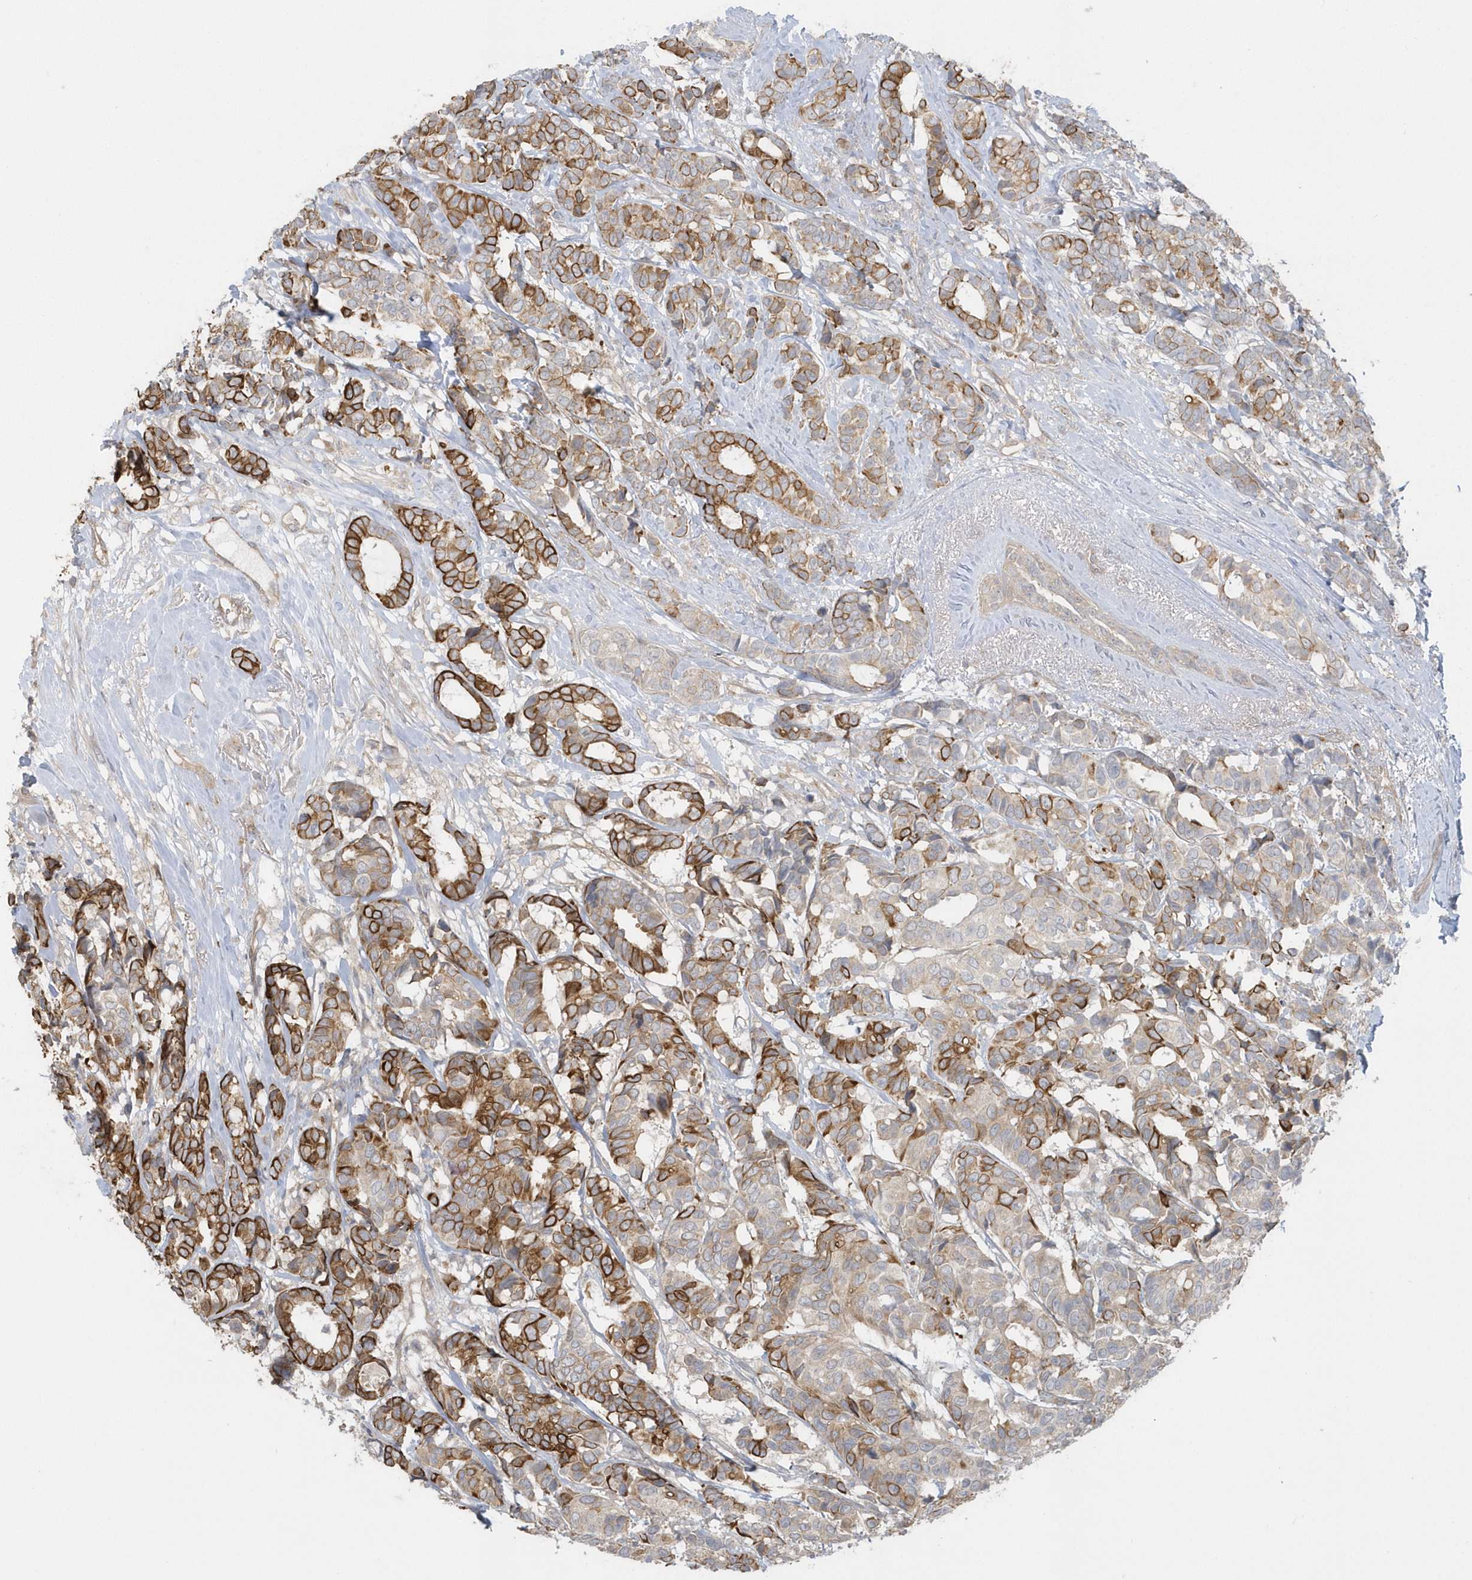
{"staining": {"intensity": "moderate", "quantity": "25%-75%", "location": "cytoplasmic/membranous"}, "tissue": "breast cancer", "cell_type": "Tumor cells", "image_type": "cancer", "snomed": [{"axis": "morphology", "description": "Duct carcinoma"}, {"axis": "topography", "description": "Breast"}], "caption": "Immunohistochemistry (IHC) (DAB (3,3'-diaminobenzidine)) staining of human invasive ductal carcinoma (breast) reveals moderate cytoplasmic/membranous protein staining in about 25%-75% of tumor cells.", "gene": "ACTR1A", "patient": {"sex": "female", "age": 87}}